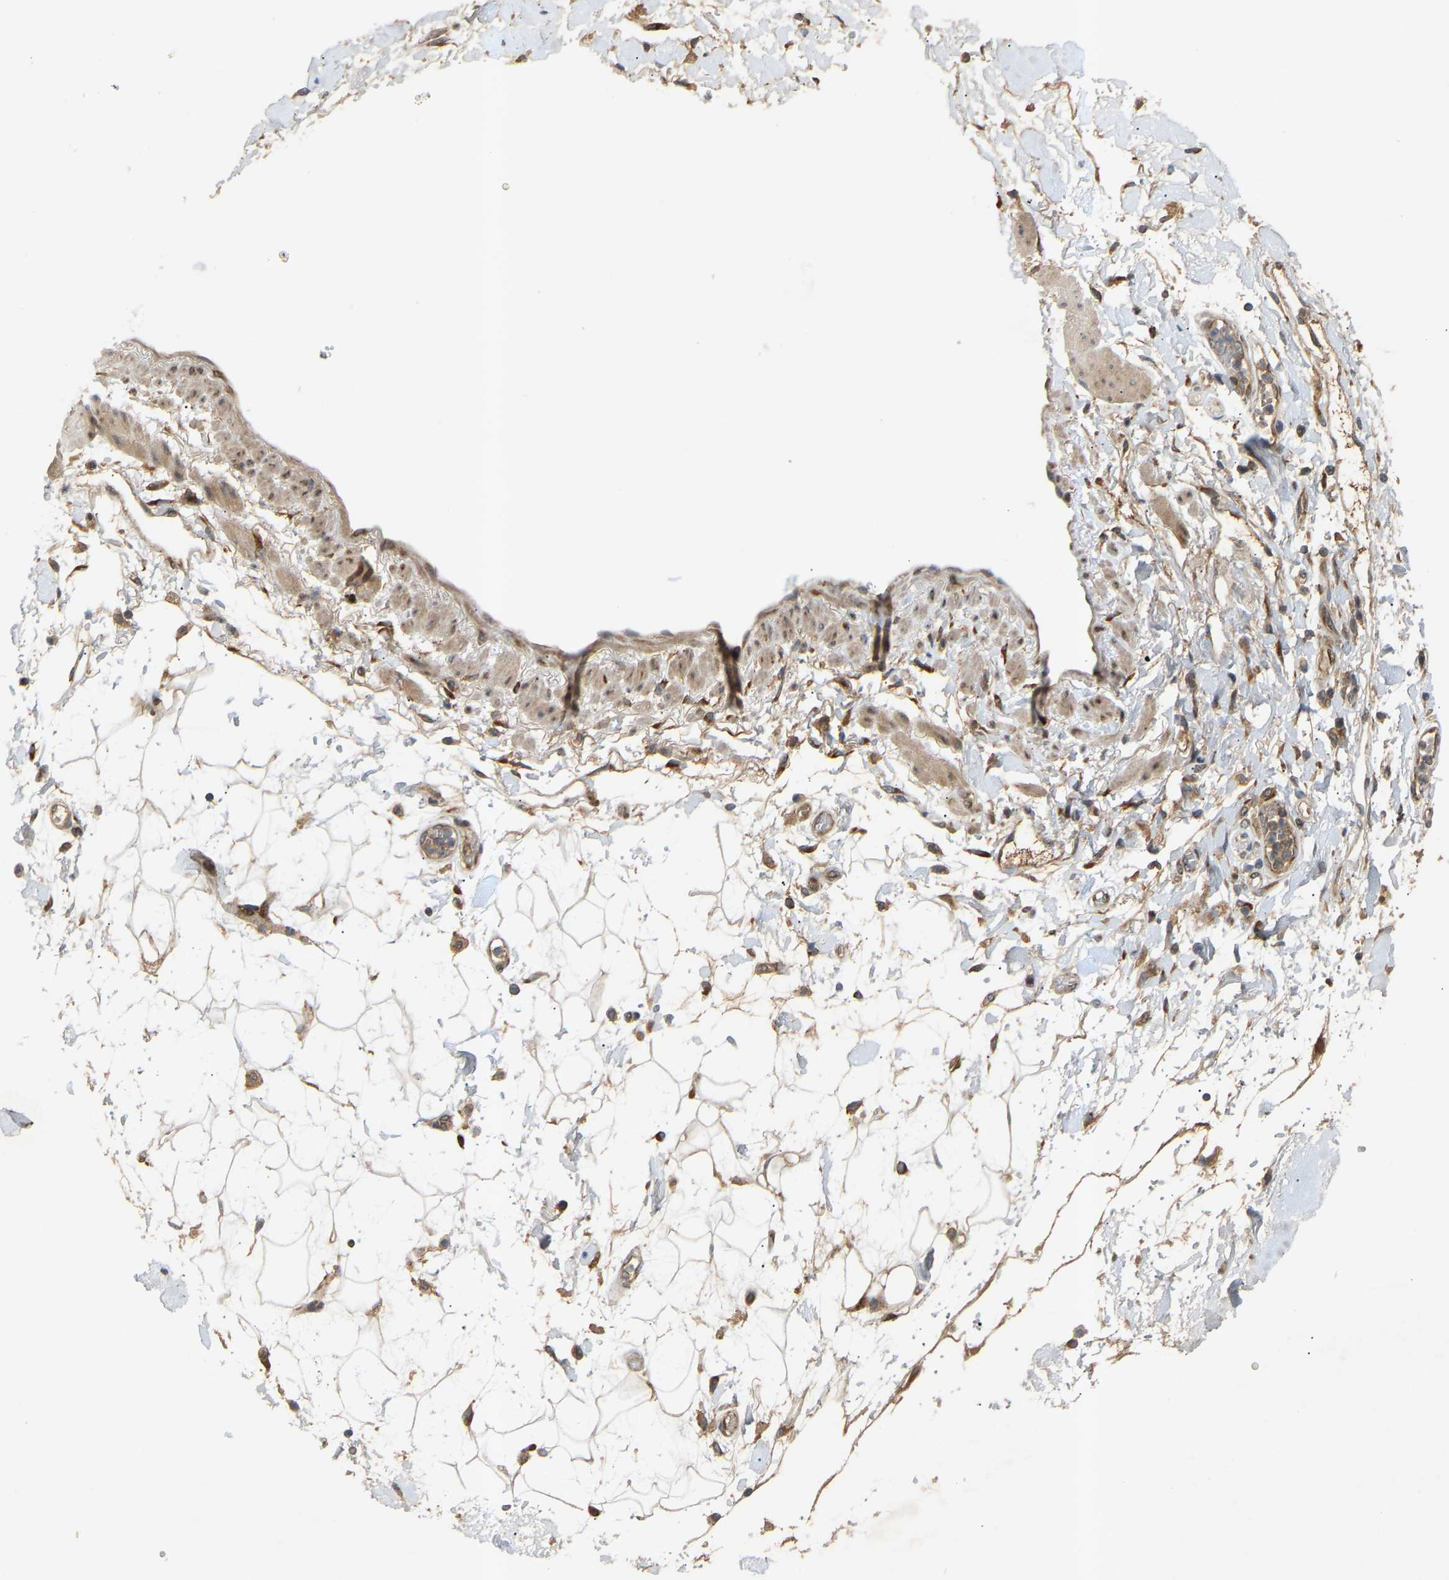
{"staining": {"intensity": "moderate", "quantity": "<25%", "location": "cytoplasmic/membranous"}, "tissue": "adipose tissue", "cell_type": "Adipocytes", "image_type": "normal", "snomed": [{"axis": "morphology", "description": "Normal tissue, NOS"}, {"axis": "morphology", "description": "Adenocarcinoma, NOS"}, {"axis": "topography", "description": "Duodenum"}, {"axis": "topography", "description": "Peripheral nerve tissue"}], "caption": "Immunohistochemistry (DAB (3,3'-diaminobenzidine)) staining of normal adipose tissue displays moderate cytoplasmic/membranous protein staining in about <25% of adipocytes. Using DAB (brown) and hematoxylin (blue) stains, captured at high magnification using brightfield microscopy.", "gene": "ATP5MF", "patient": {"sex": "female", "age": 60}}